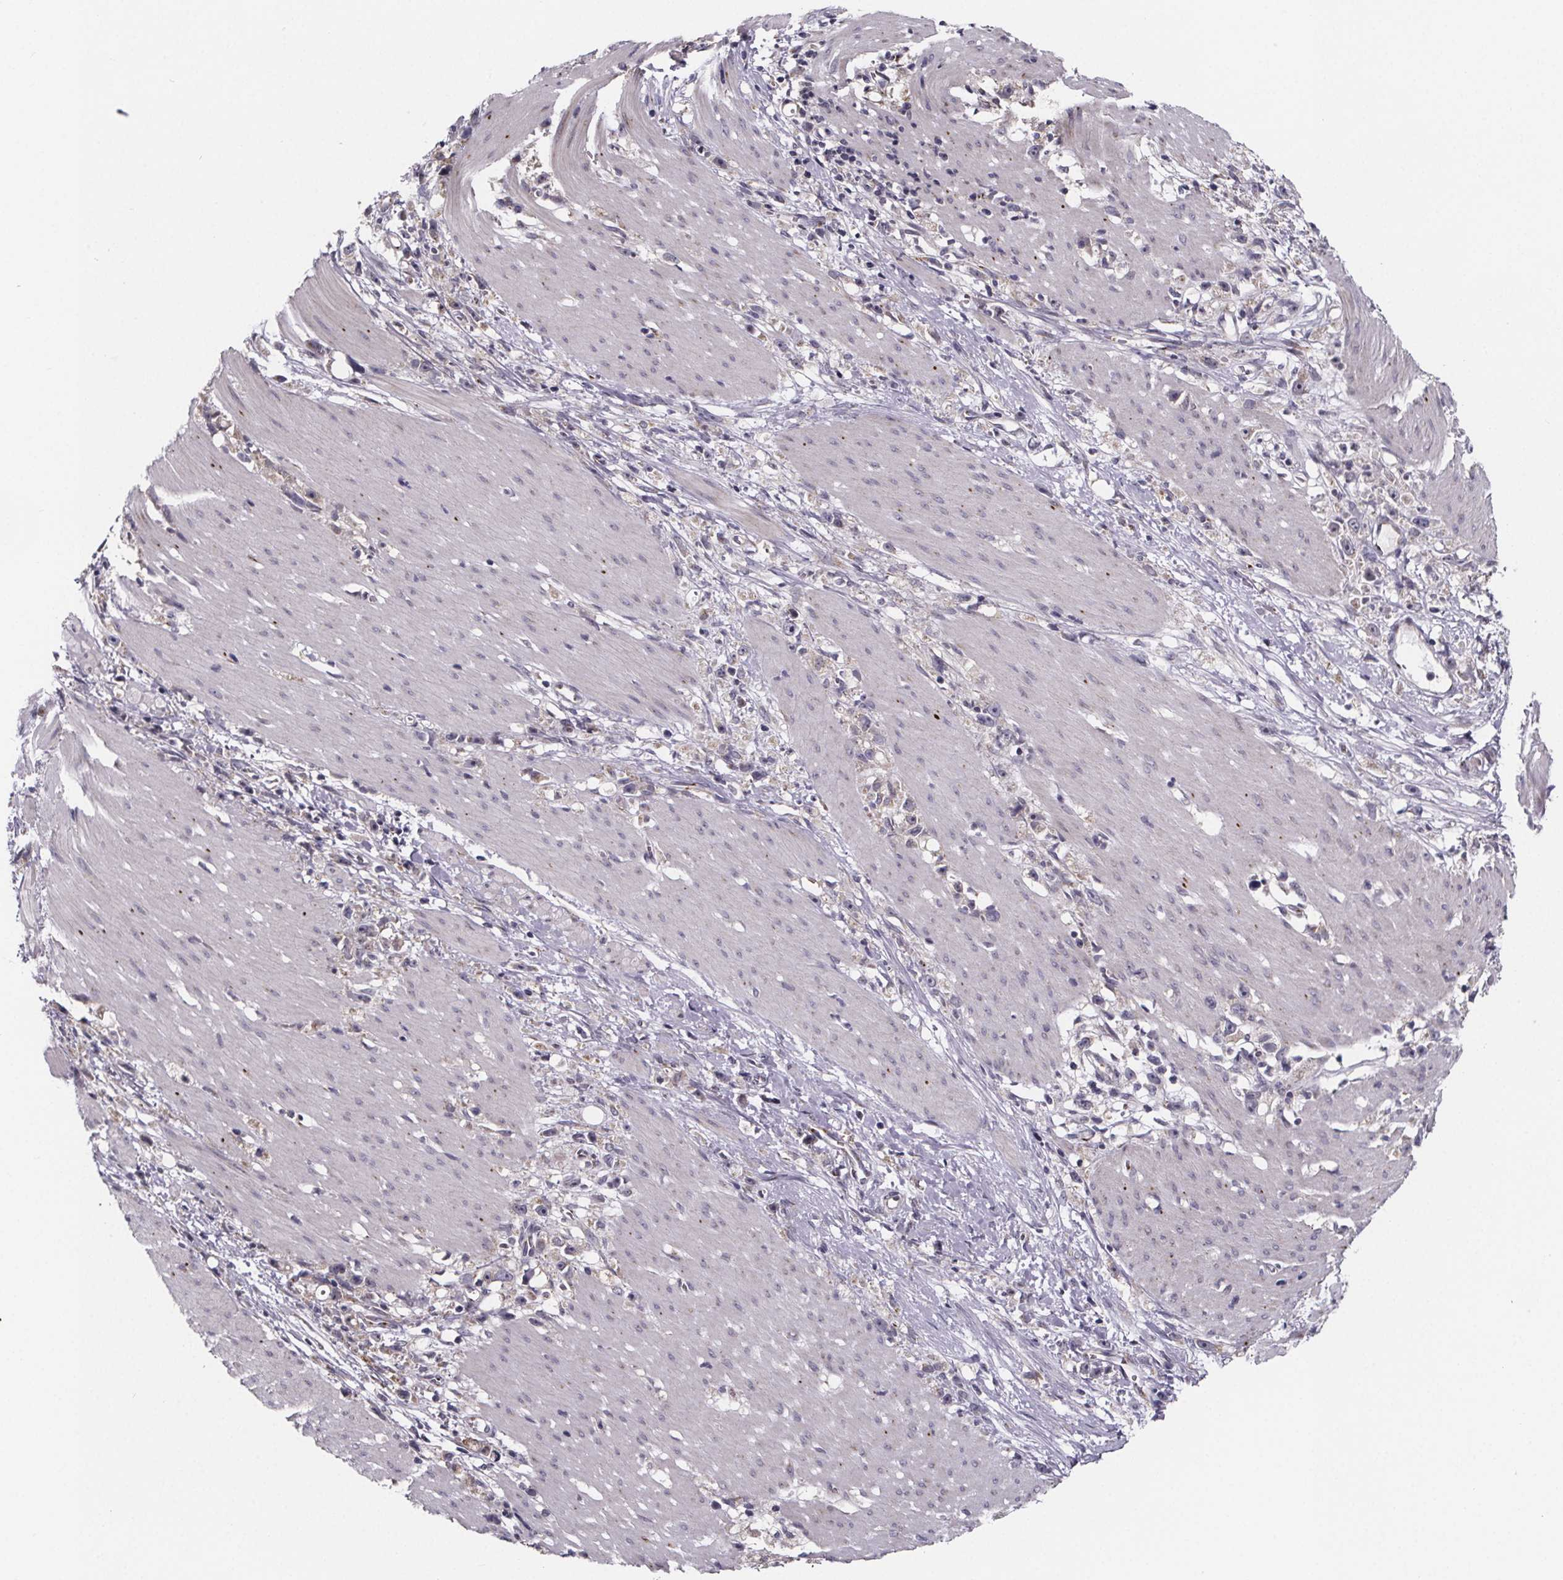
{"staining": {"intensity": "negative", "quantity": "none", "location": "none"}, "tissue": "stomach cancer", "cell_type": "Tumor cells", "image_type": "cancer", "snomed": [{"axis": "morphology", "description": "Adenocarcinoma, NOS"}, {"axis": "topography", "description": "Stomach"}], "caption": "Protein analysis of stomach cancer (adenocarcinoma) exhibits no significant positivity in tumor cells.", "gene": "NDST1", "patient": {"sex": "female", "age": 59}}